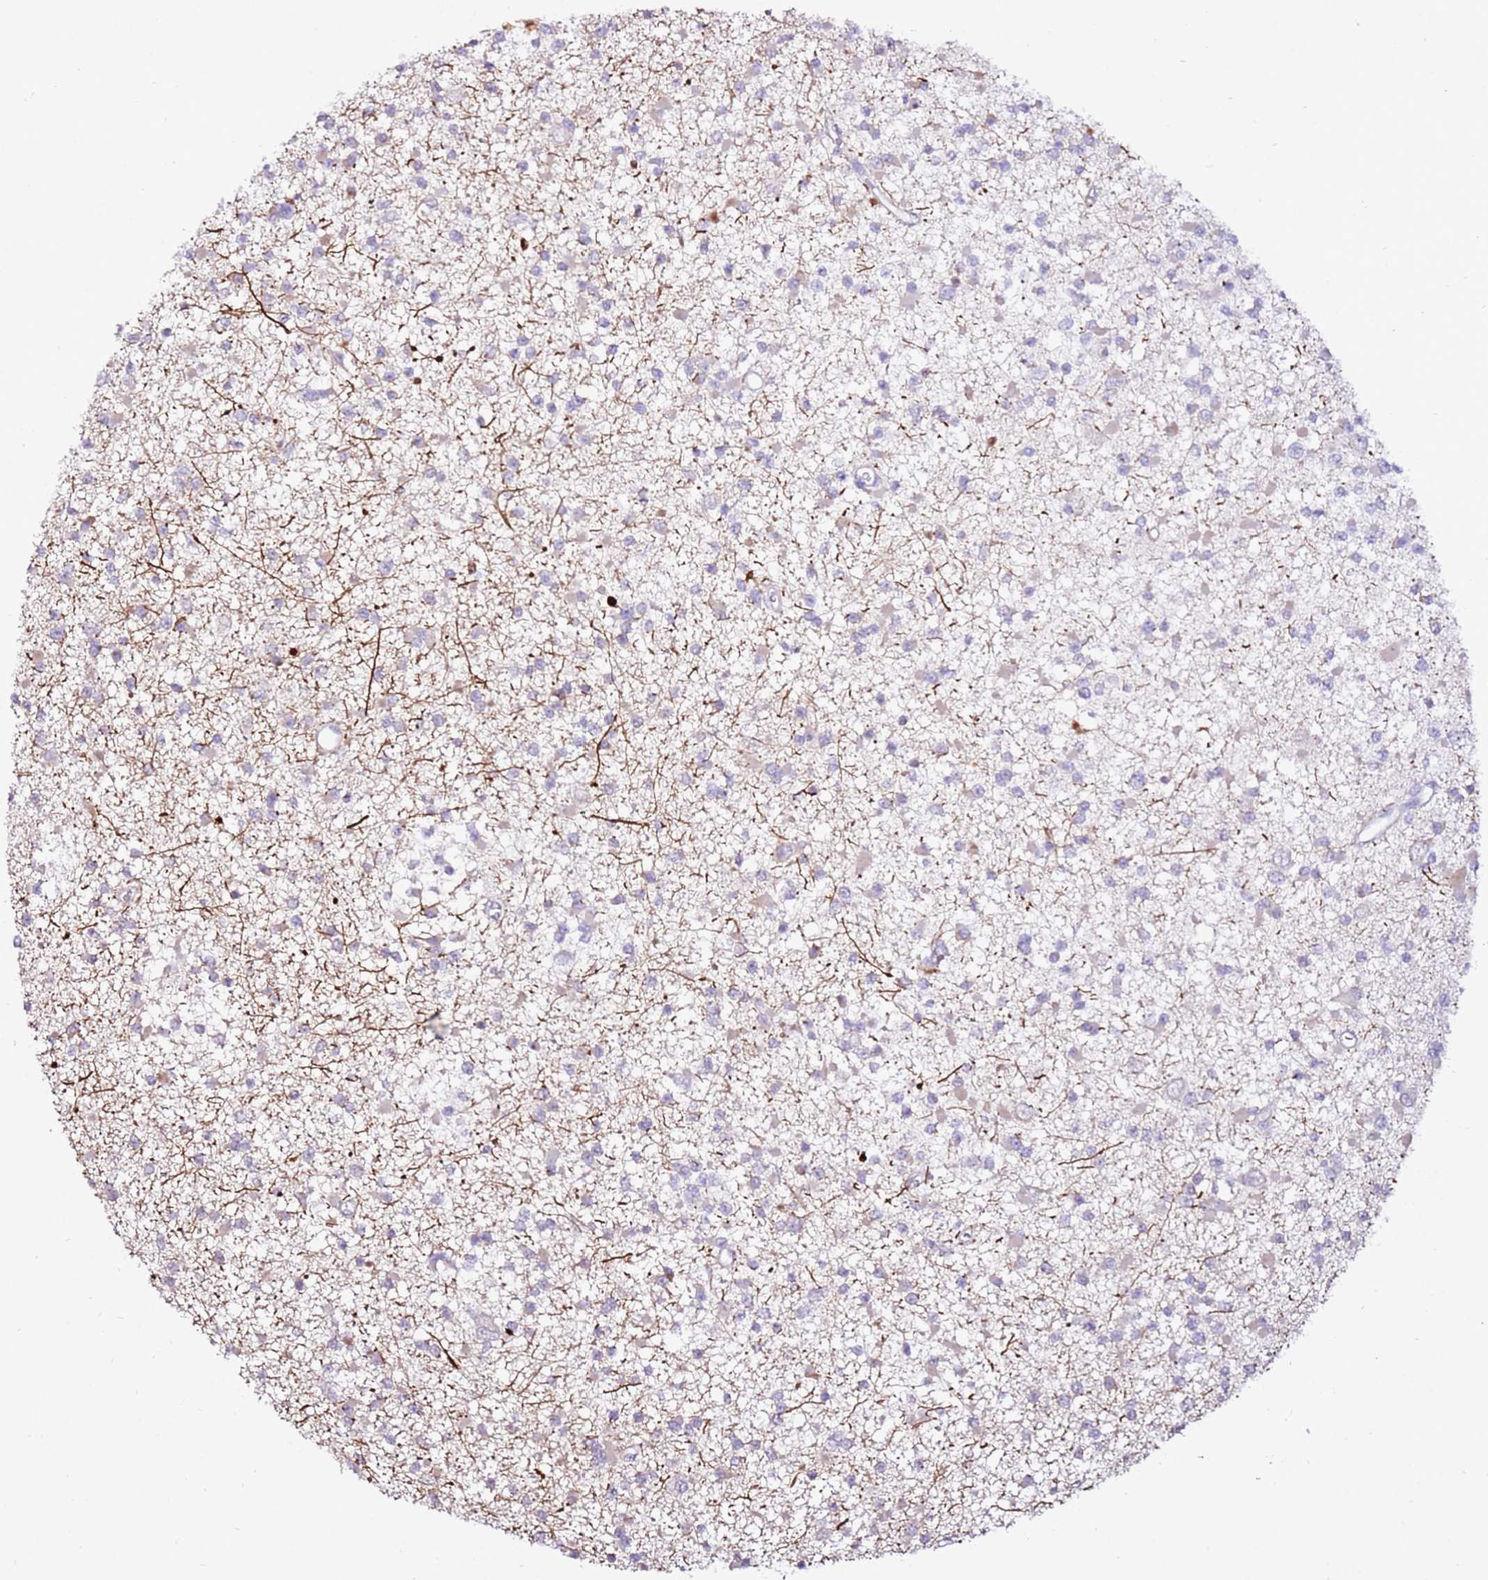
{"staining": {"intensity": "negative", "quantity": "none", "location": "none"}, "tissue": "glioma", "cell_type": "Tumor cells", "image_type": "cancer", "snomed": [{"axis": "morphology", "description": "Glioma, malignant, Low grade"}, {"axis": "topography", "description": "Brain"}], "caption": "Tumor cells show no significant protein positivity in malignant glioma (low-grade).", "gene": "ART5", "patient": {"sex": "female", "age": 22}}